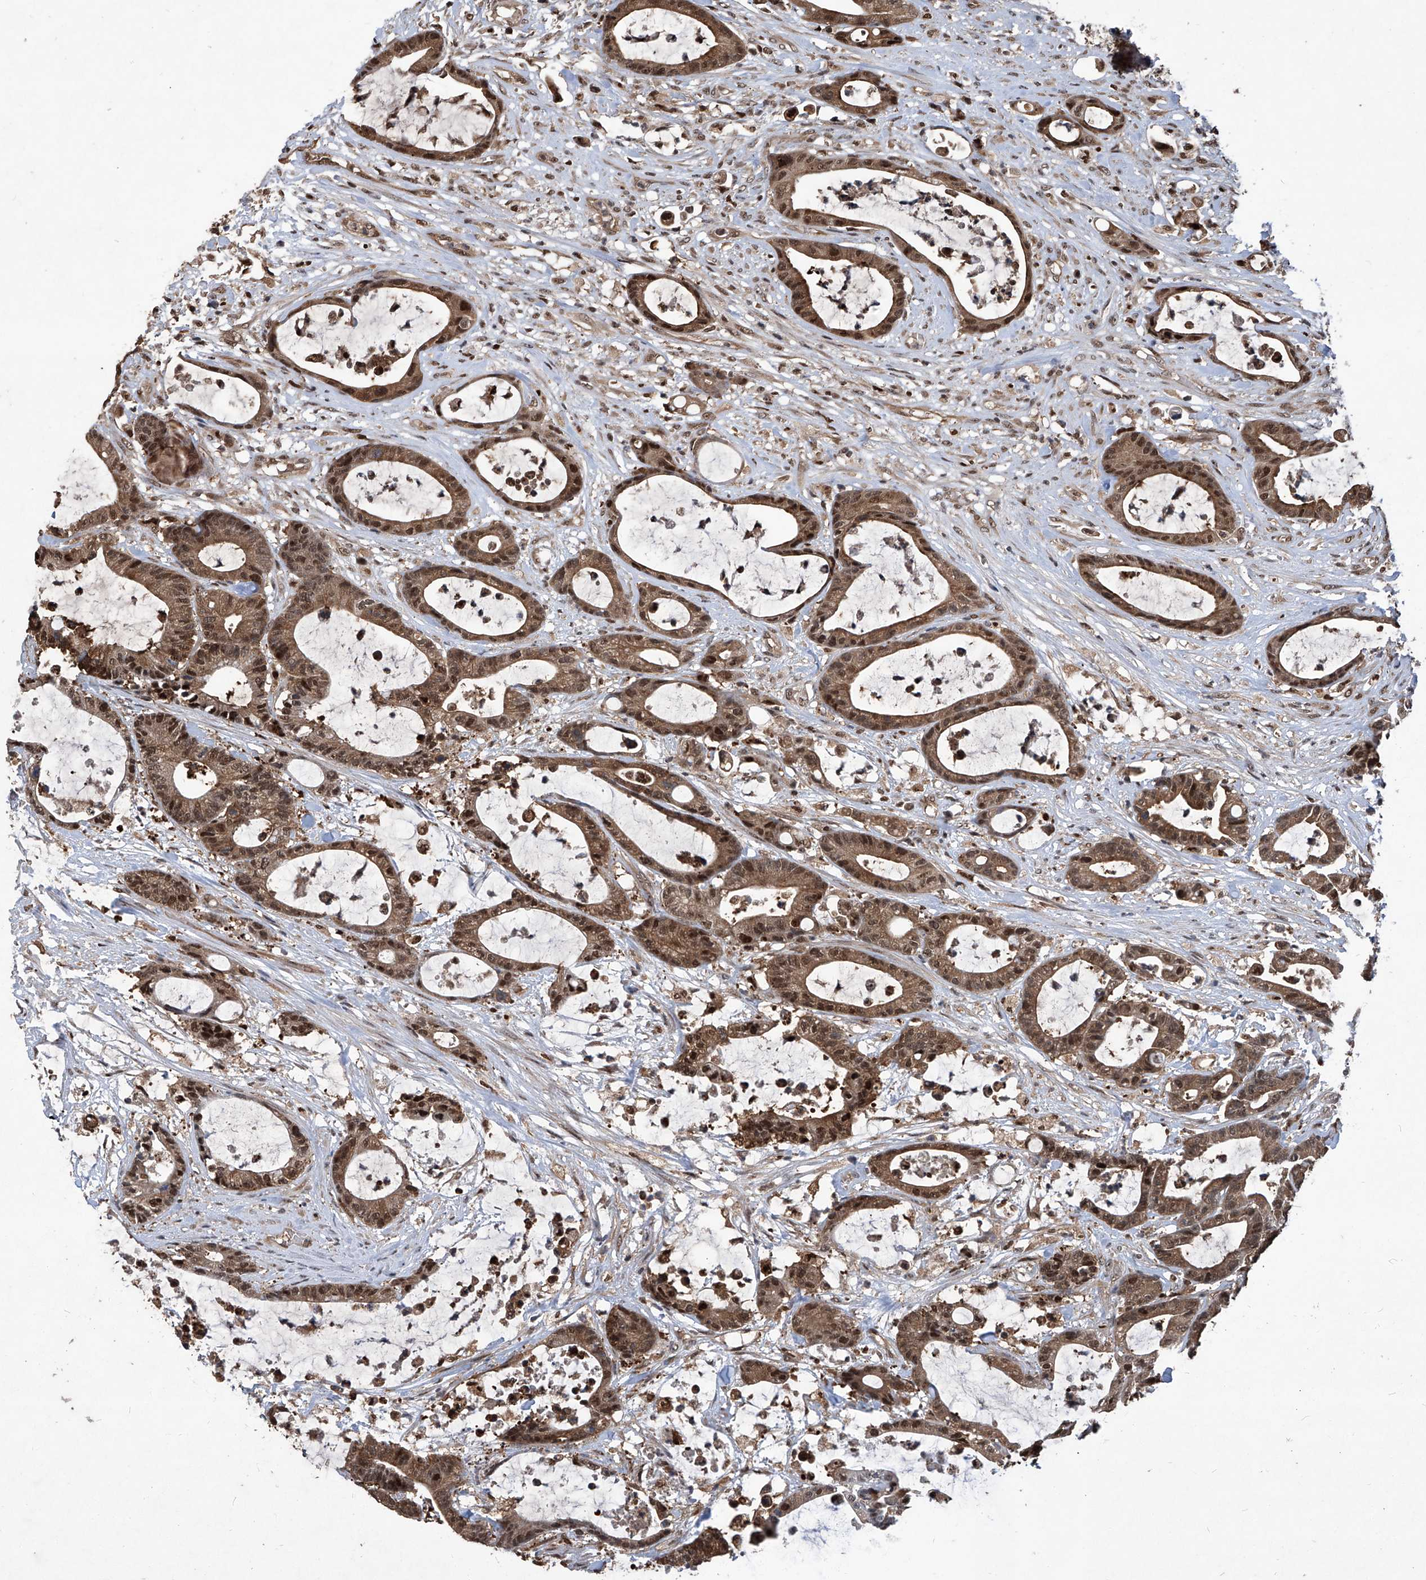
{"staining": {"intensity": "moderate", "quantity": ">75%", "location": "cytoplasmic/membranous,nuclear"}, "tissue": "colorectal cancer", "cell_type": "Tumor cells", "image_type": "cancer", "snomed": [{"axis": "morphology", "description": "Adenocarcinoma, NOS"}, {"axis": "topography", "description": "Colon"}], "caption": "Protein expression analysis of colorectal adenocarcinoma shows moderate cytoplasmic/membranous and nuclear staining in about >75% of tumor cells. (DAB (3,3'-diaminobenzidine) = brown stain, brightfield microscopy at high magnification).", "gene": "PSMB1", "patient": {"sex": "female", "age": 84}}